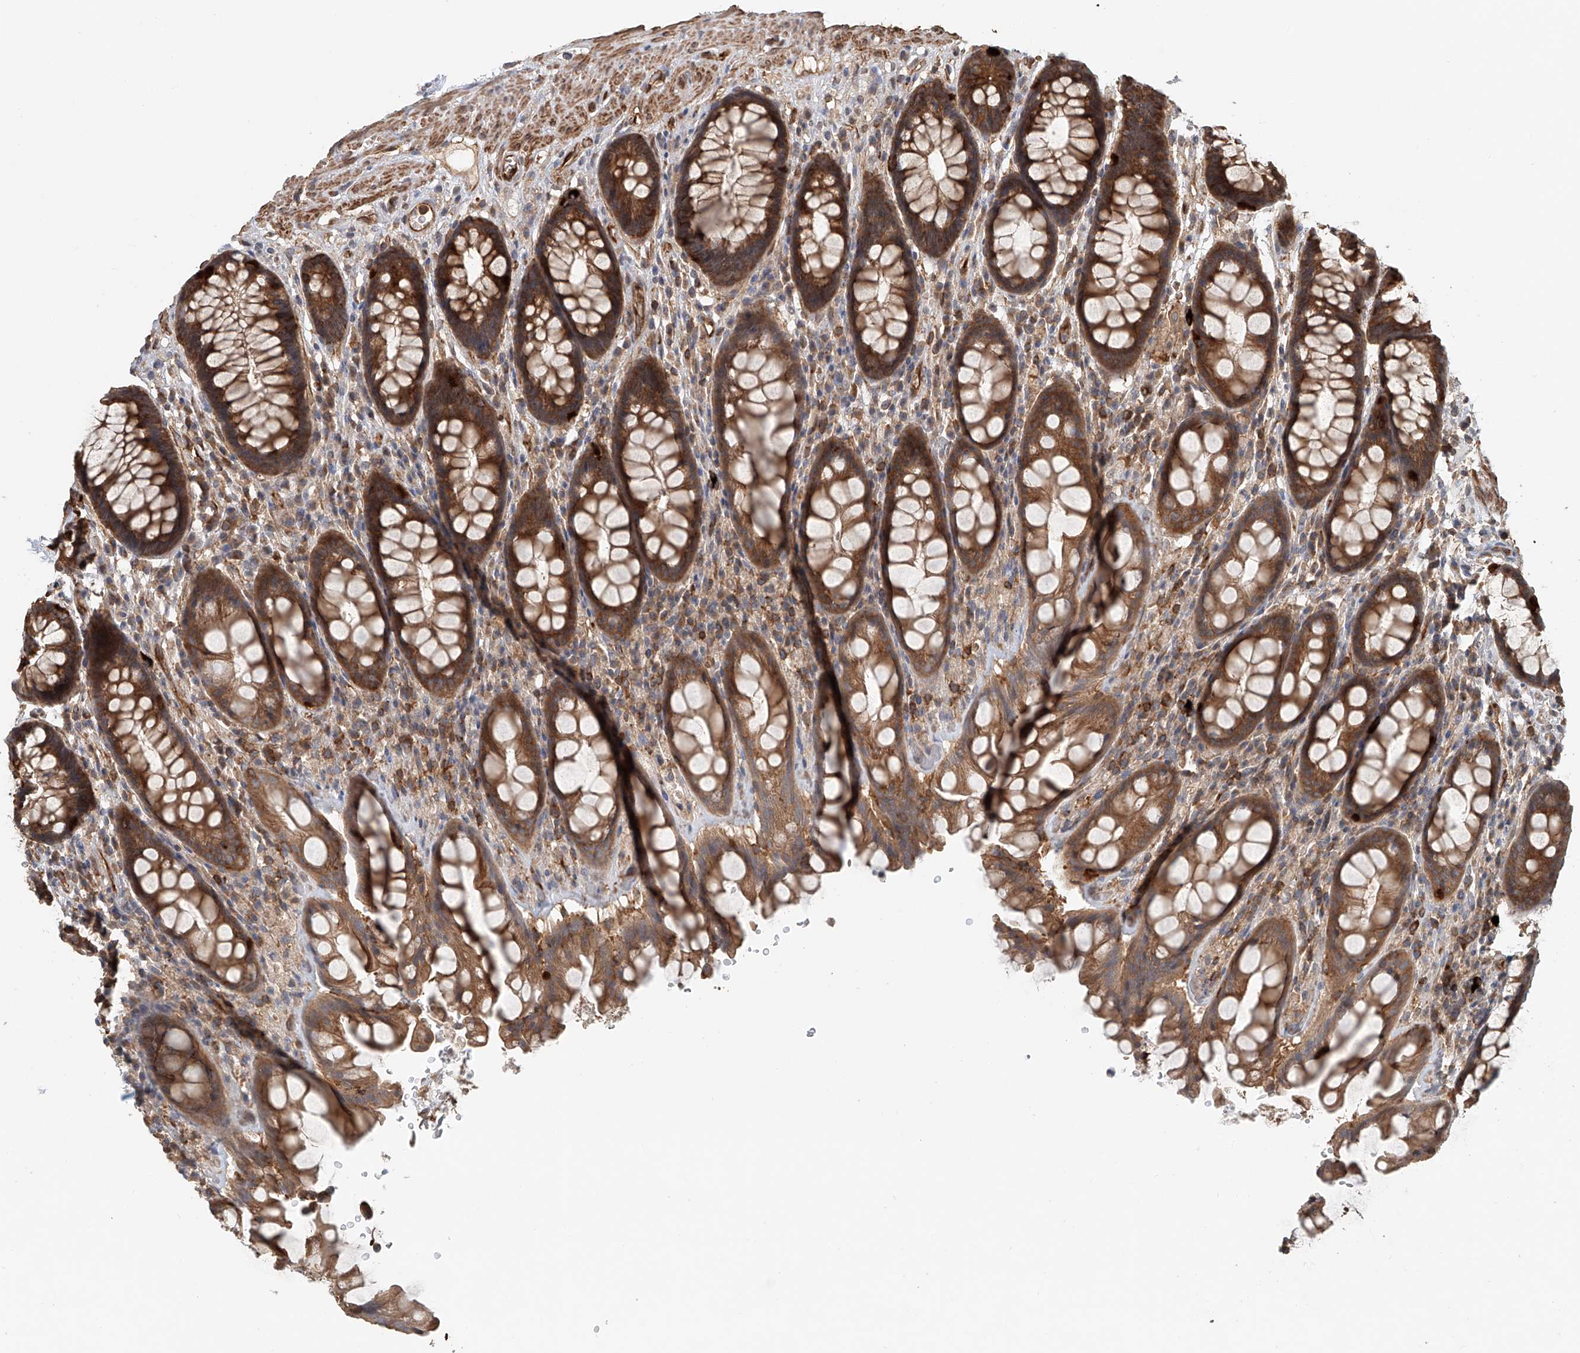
{"staining": {"intensity": "strong", "quantity": ">75%", "location": "cytoplasmic/membranous"}, "tissue": "rectum", "cell_type": "Glandular cells", "image_type": "normal", "snomed": [{"axis": "morphology", "description": "Normal tissue, NOS"}, {"axis": "topography", "description": "Rectum"}], "caption": "Strong cytoplasmic/membranous protein expression is present in approximately >75% of glandular cells in rectum. (DAB = brown stain, brightfield microscopy at high magnification).", "gene": "FRYL", "patient": {"sex": "male", "age": 64}}